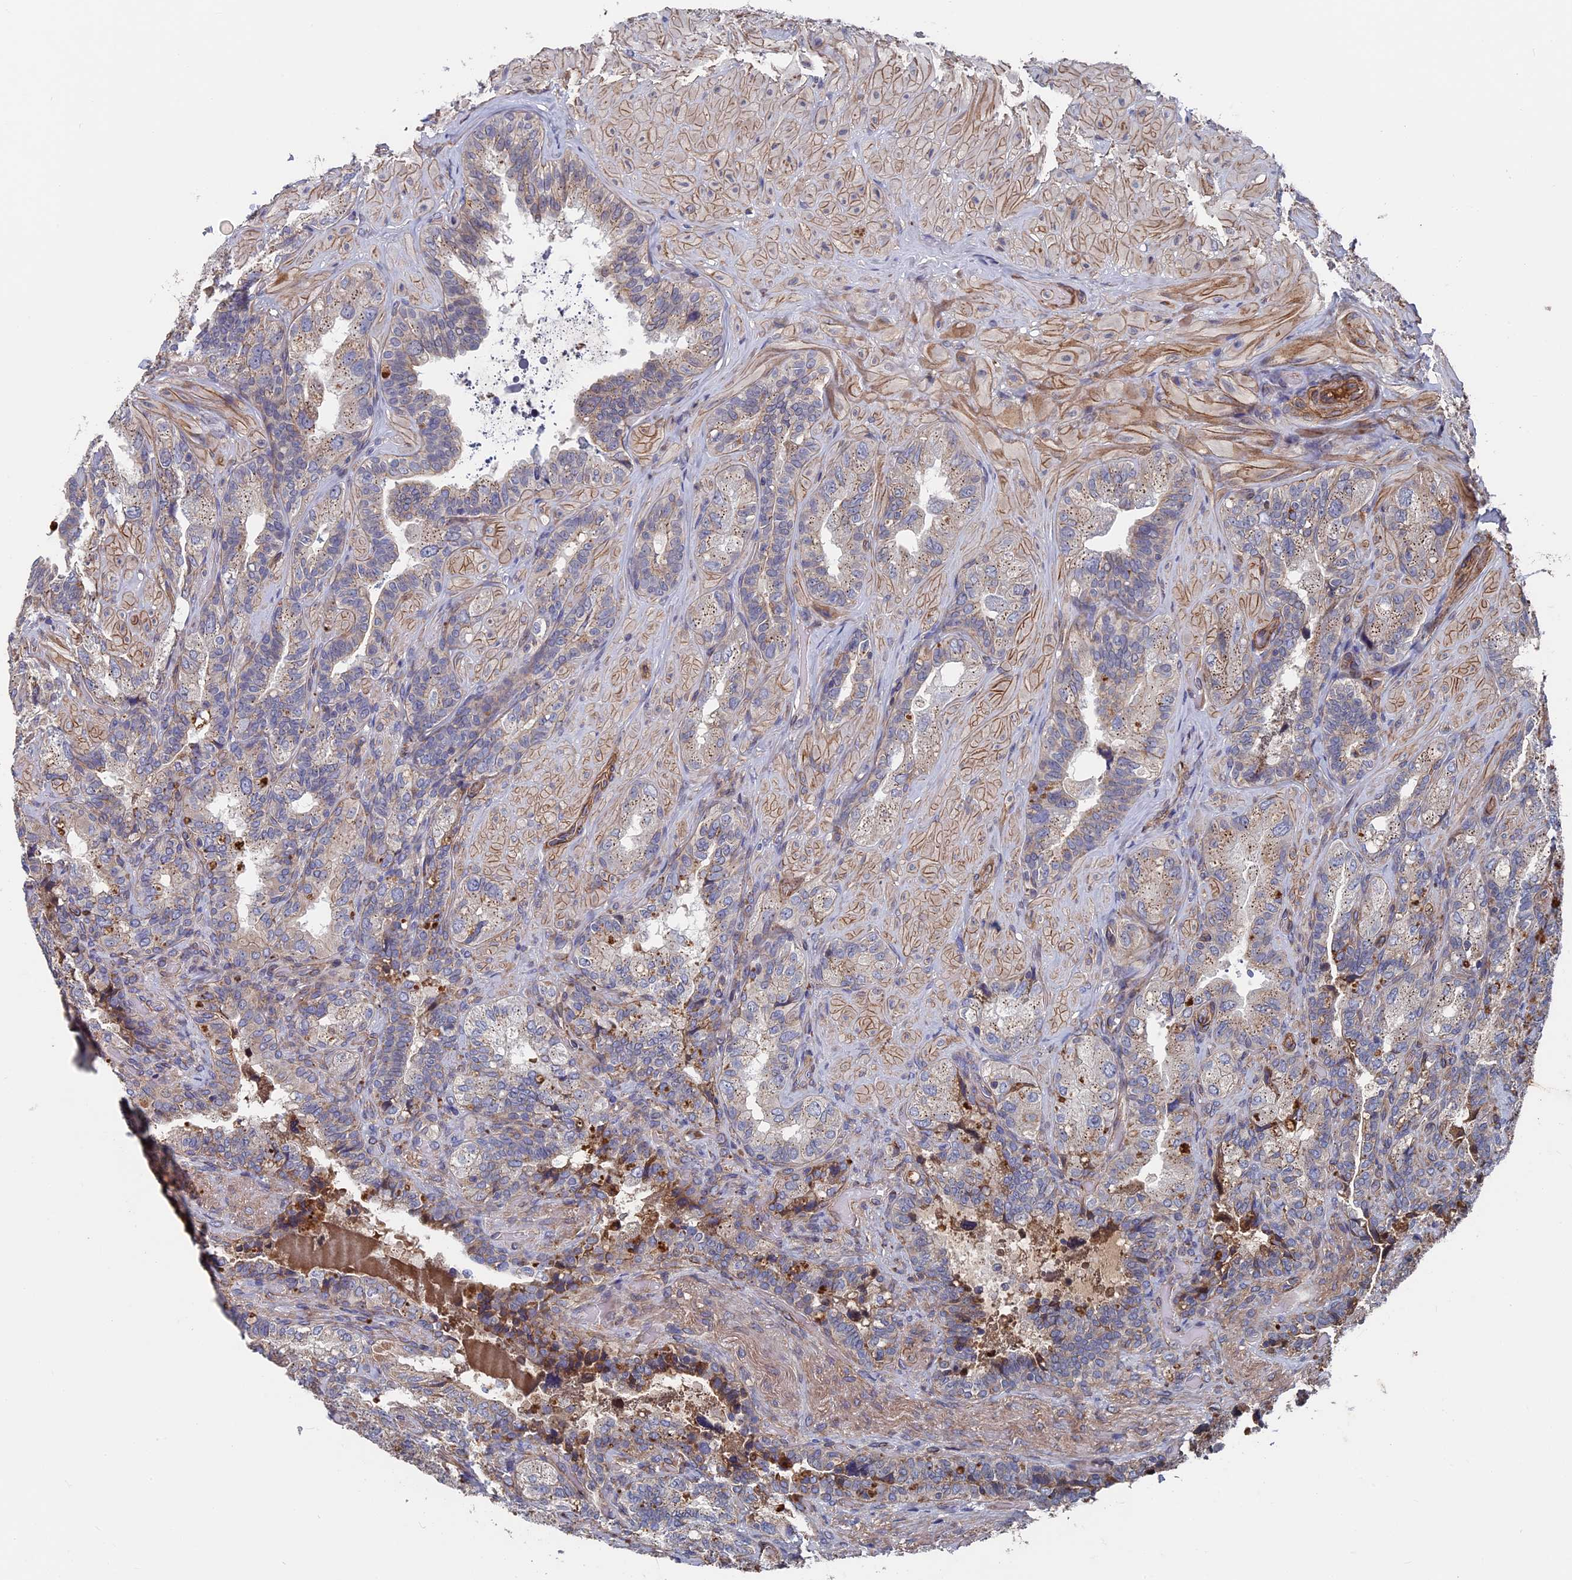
{"staining": {"intensity": "weak", "quantity": "<25%", "location": "cytoplasmic/membranous"}, "tissue": "seminal vesicle", "cell_type": "Glandular cells", "image_type": "normal", "snomed": [{"axis": "morphology", "description": "Normal tissue, NOS"}, {"axis": "topography", "description": "Prostate and seminal vesicle, NOS"}, {"axis": "topography", "description": "Prostate"}, {"axis": "topography", "description": "Seminal veicle"}], "caption": "High power microscopy histopathology image of an immunohistochemistry (IHC) photomicrograph of benign seminal vesicle, revealing no significant staining in glandular cells.", "gene": "RPUSD1", "patient": {"sex": "male", "age": 67}}